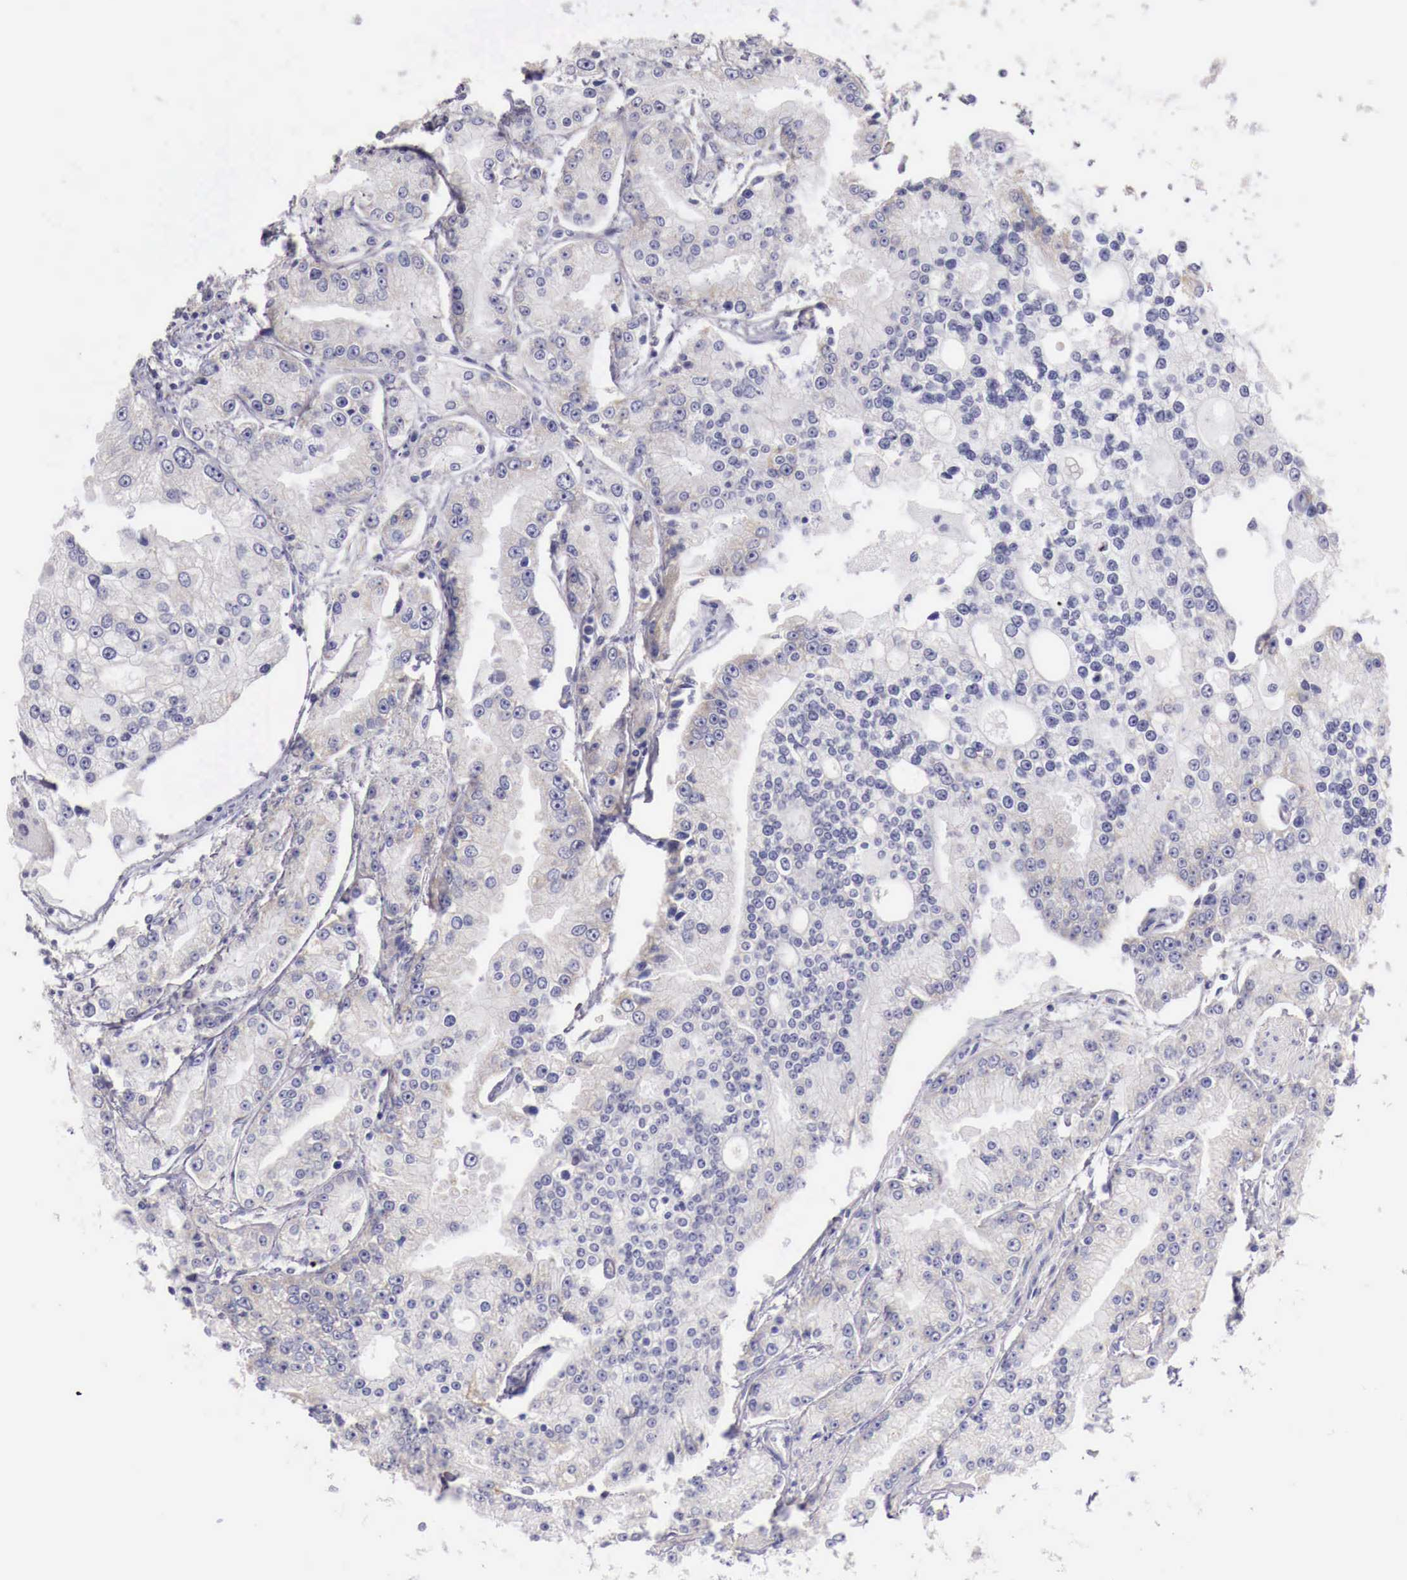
{"staining": {"intensity": "weak", "quantity": "25%-75%", "location": "cytoplasmic/membranous"}, "tissue": "prostate cancer", "cell_type": "Tumor cells", "image_type": "cancer", "snomed": [{"axis": "morphology", "description": "Adenocarcinoma, Medium grade"}, {"axis": "topography", "description": "Prostate"}], "caption": "Immunohistochemistry (IHC) of prostate cancer (medium-grade adenocarcinoma) displays low levels of weak cytoplasmic/membranous staining in approximately 25%-75% of tumor cells.", "gene": "NREP", "patient": {"sex": "male", "age": 72}}